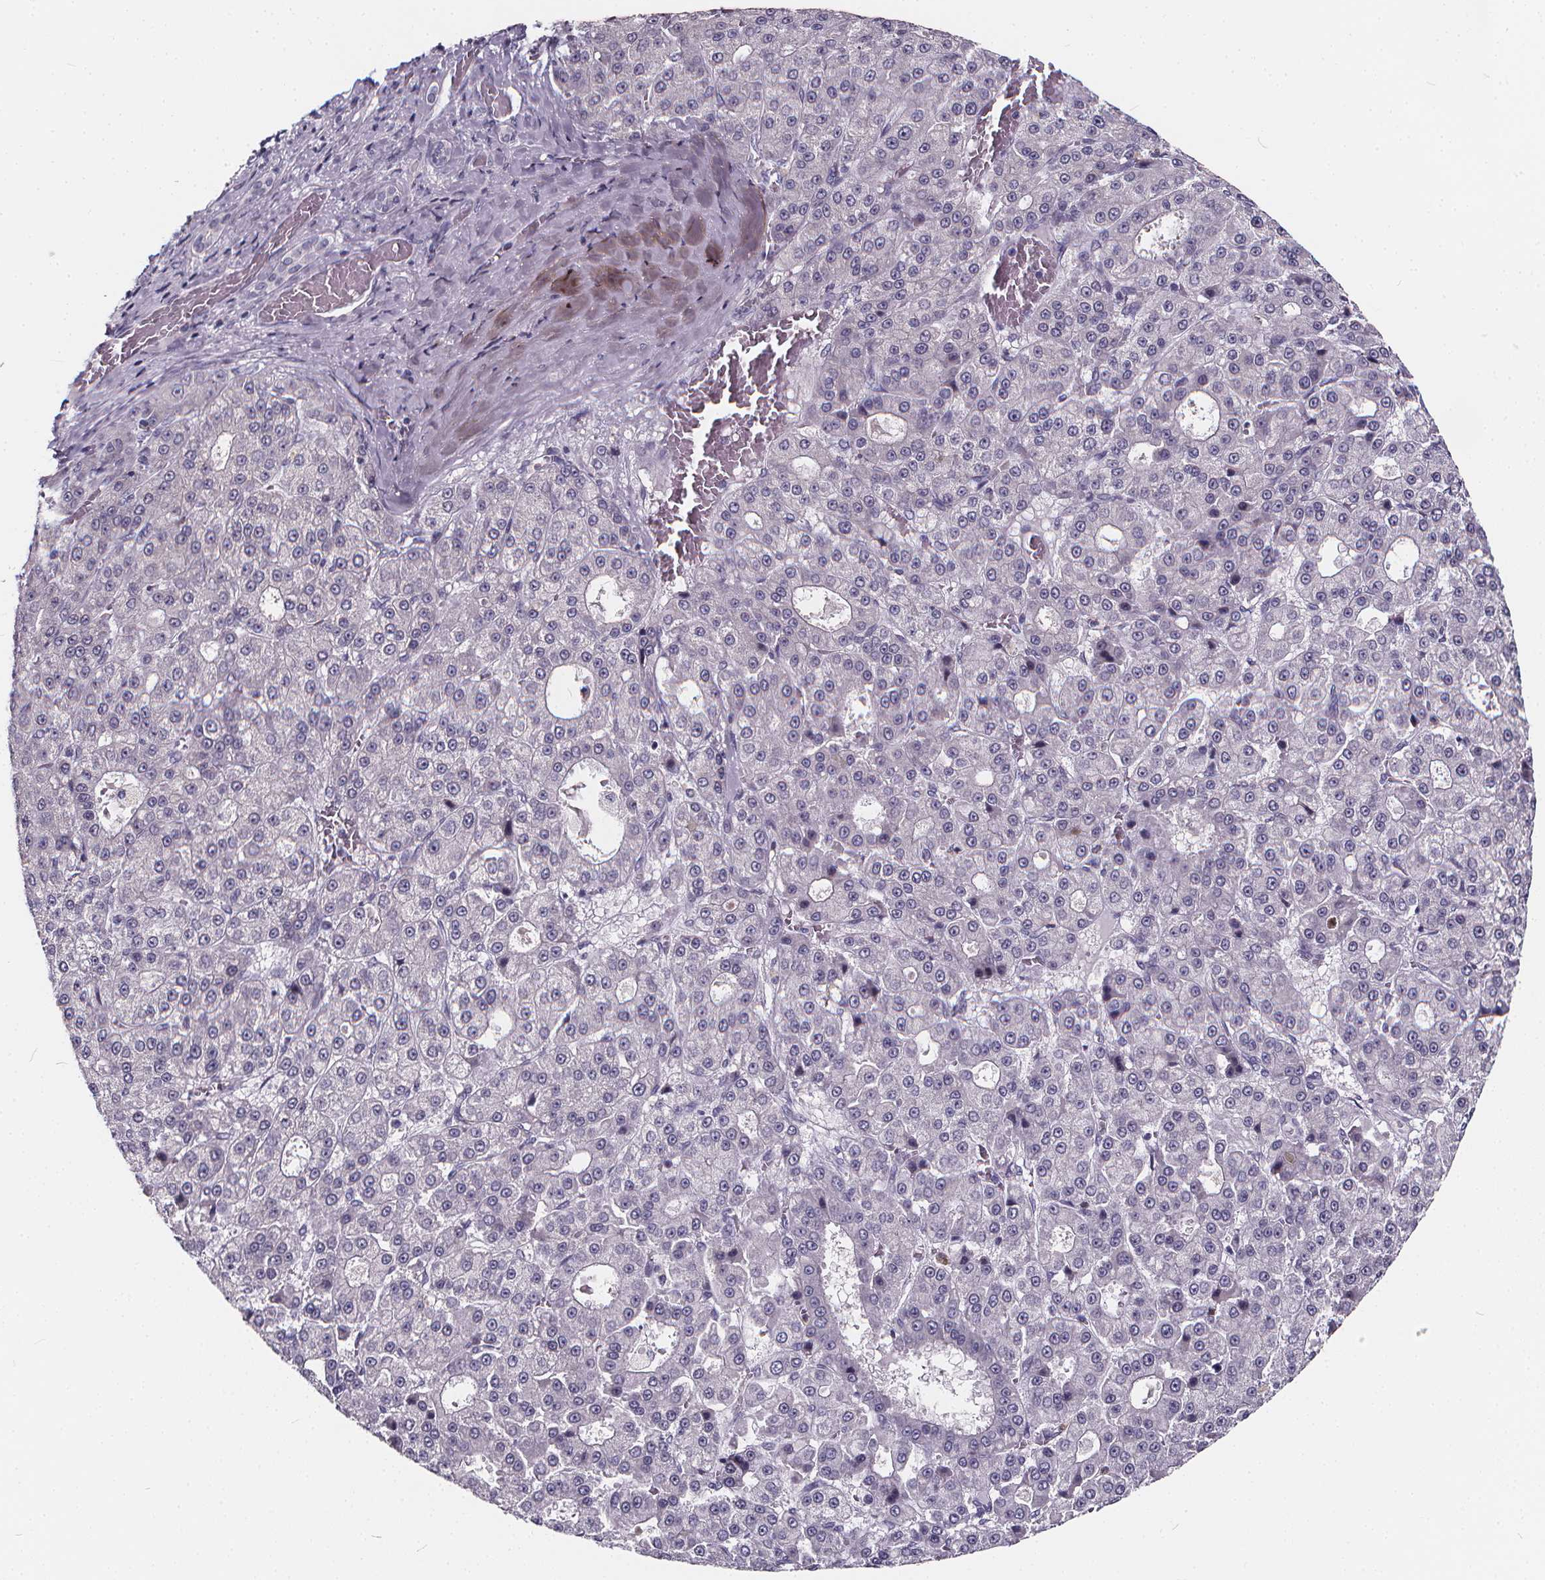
{"staining": {"intensity": "negative", "quantity": "none", "location": "none"}, "tissue": "liver cancer", "cell_type": "Tumor cells", "image_type": "cancer", "snomed": [{"axis": "morphology", "description": "Carcinoma, Hepatocellular, NOS"}, {"axis": "topography", "description": "Liver"}], "caption": "Liver hepatocellular carcinoma stained for a protein using IHC reveals no expression tumor cells.", "gene": "SPEF2", "patient": {"sex": "male", "age": 70}}